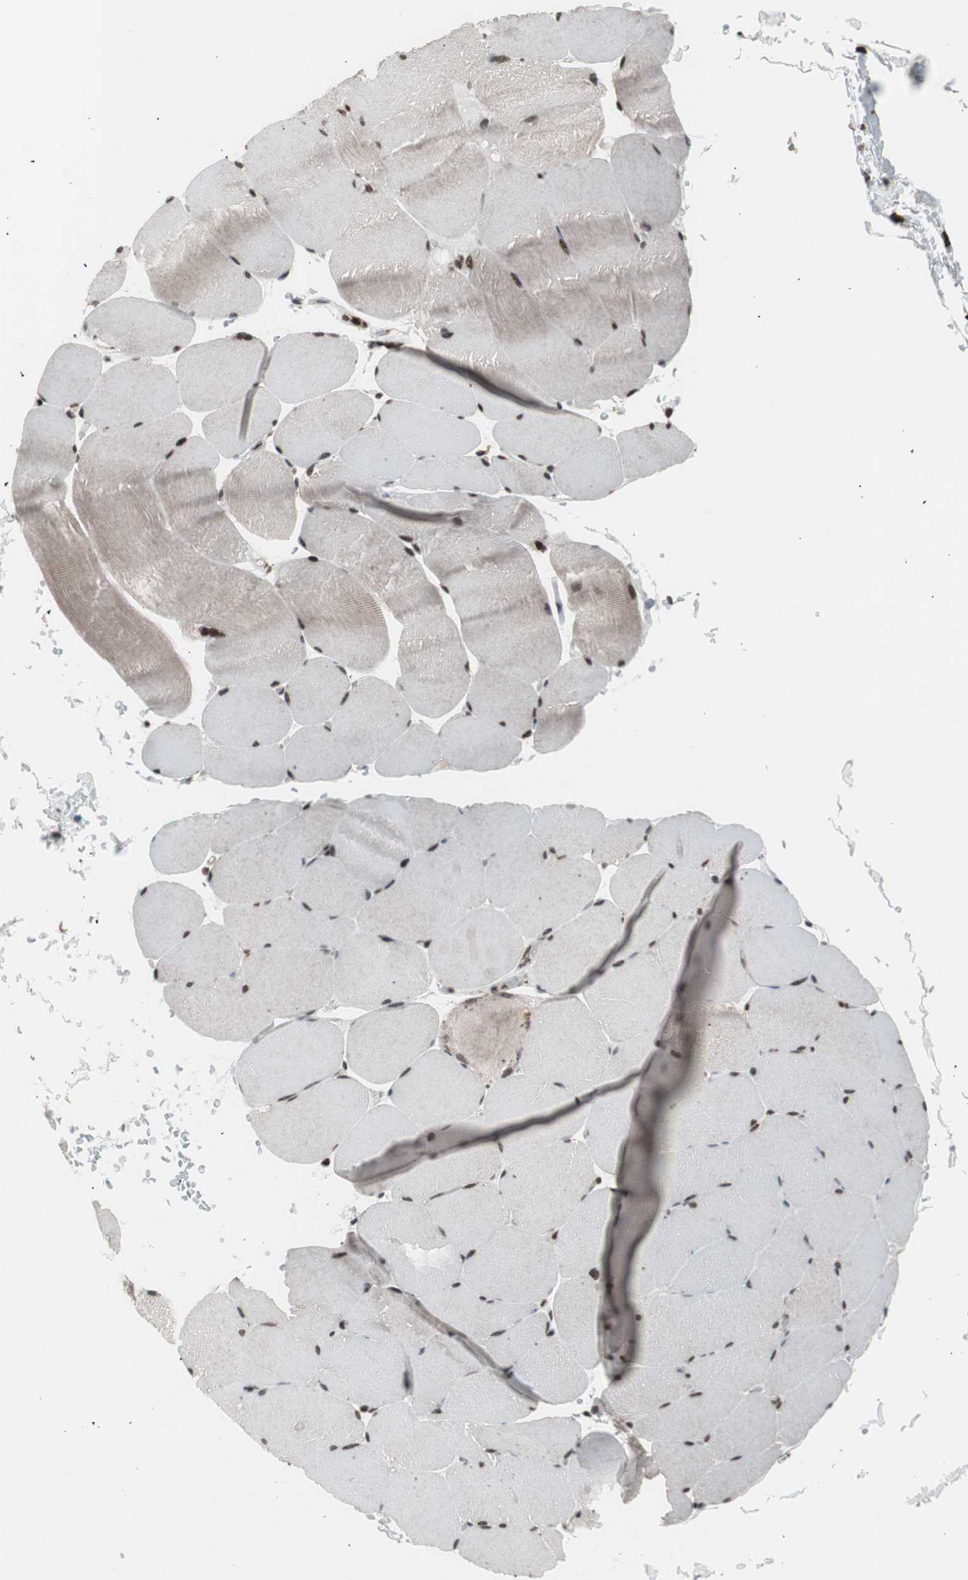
{"staining": {"intensity": "moderate", "quantity": ">75%", "location": "cytoplasmic/membranous,nuclear"}, "tissue": "skeletal muscle", "cell_type": "Myocytes", "image_type": "normal", "snomed": [{"axis": "morphology", "description": "Normal tissue, NOS"}, {"axis": "topography", "description": "Skeletal muscle"}, {"axis": "topography", "description": "Parathyroid gland"}], "caption": "Protein staining of benign skeletal muscle reveals moderate cytoplasmic/membranous,nuclear positivity in approximately >75% of myocytes.", "gene": "RXRA", "patient": {"sex": "female", "age": 37}}